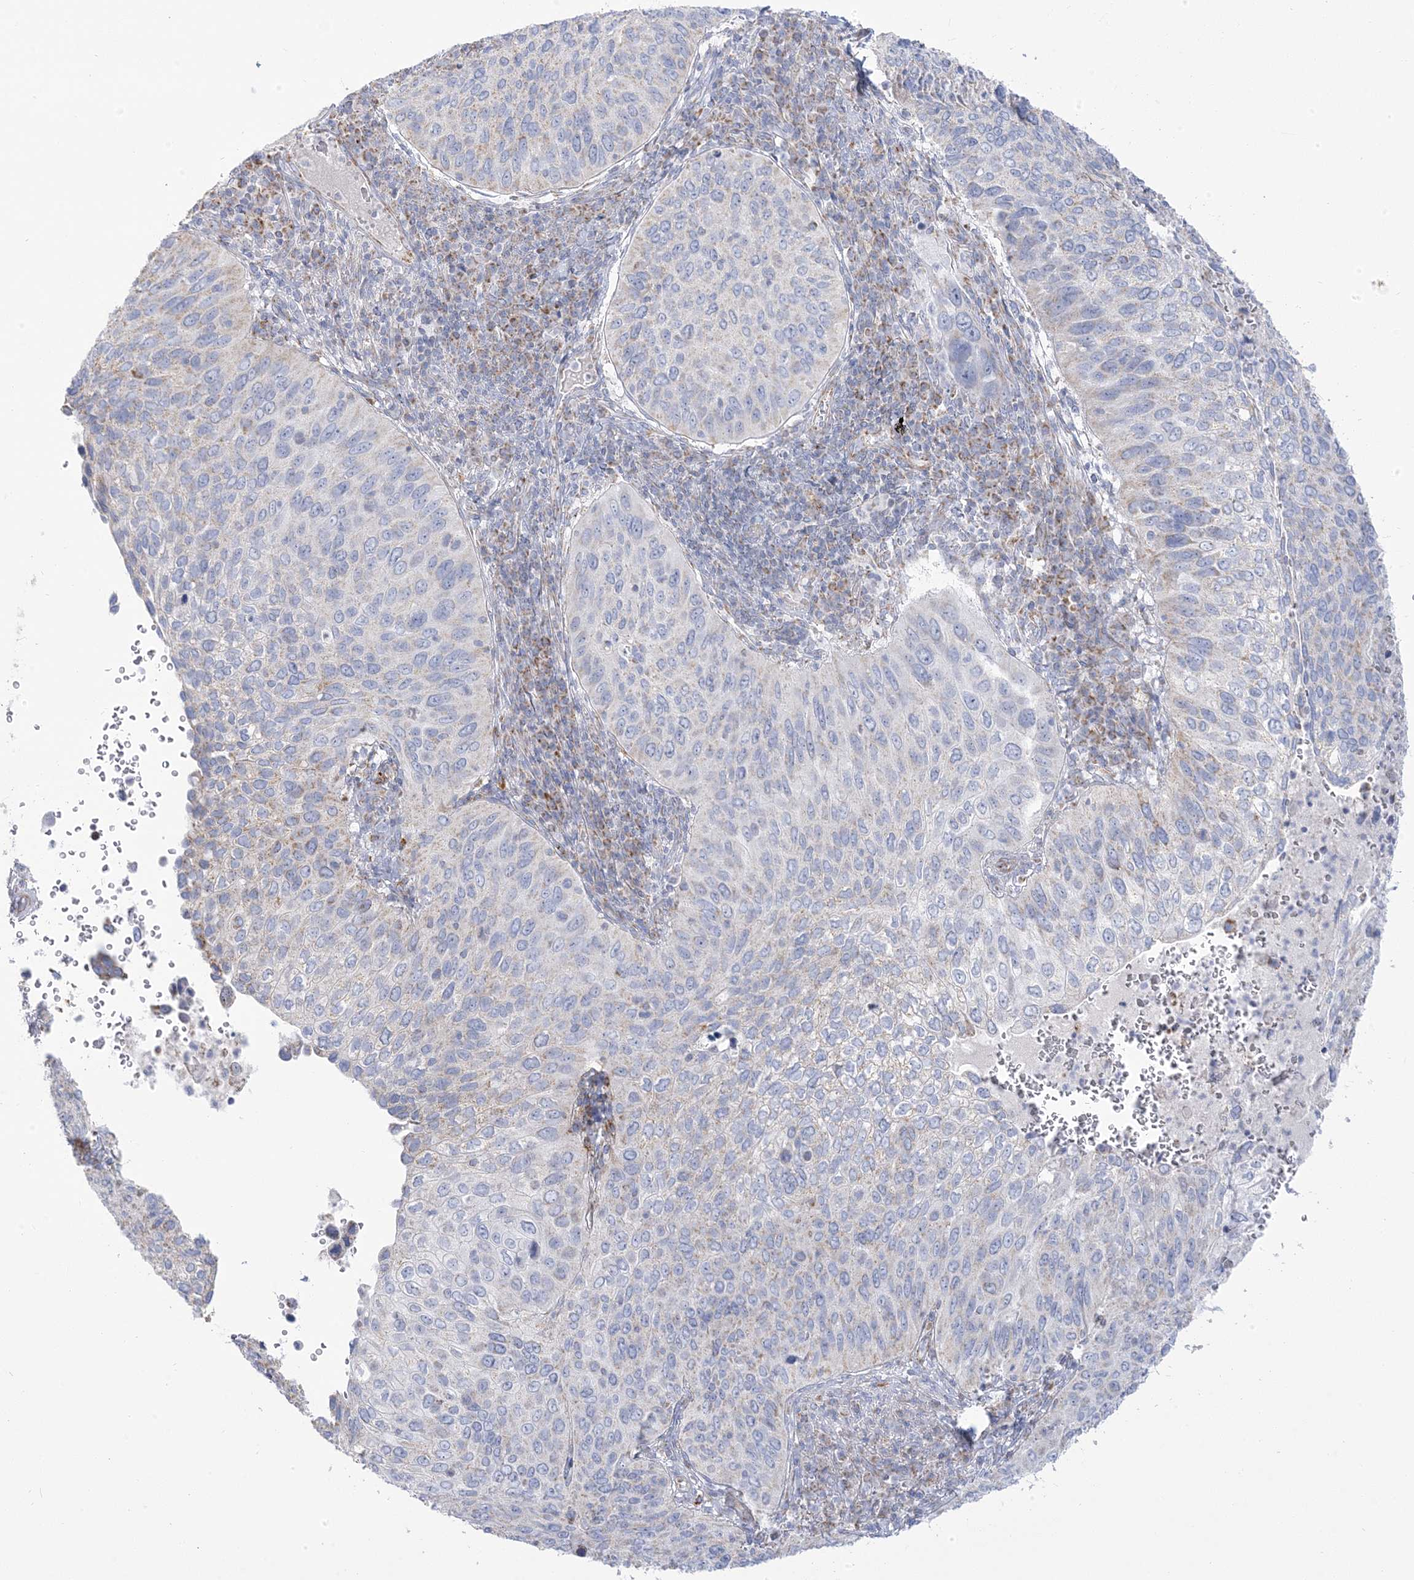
{"staining": {"intensity": "negative", "quantity": "none", "location": "none"}, "tissue": "cervical cancer", "cell_type": "Tumor cells", "image_type": "cancer", "snomed": [{"axis": "morphology", "description": "Squamous cell carcinoma, NOS"}, {"axis": "topography", "description": "Cervix"}], "caption": "Micrograph shows no protein positivity in tumor cells of squamous cell carcinoma (cervical) tissue.", "gene": "PCCB", "patient": {"sex": "female", "age": 38}}